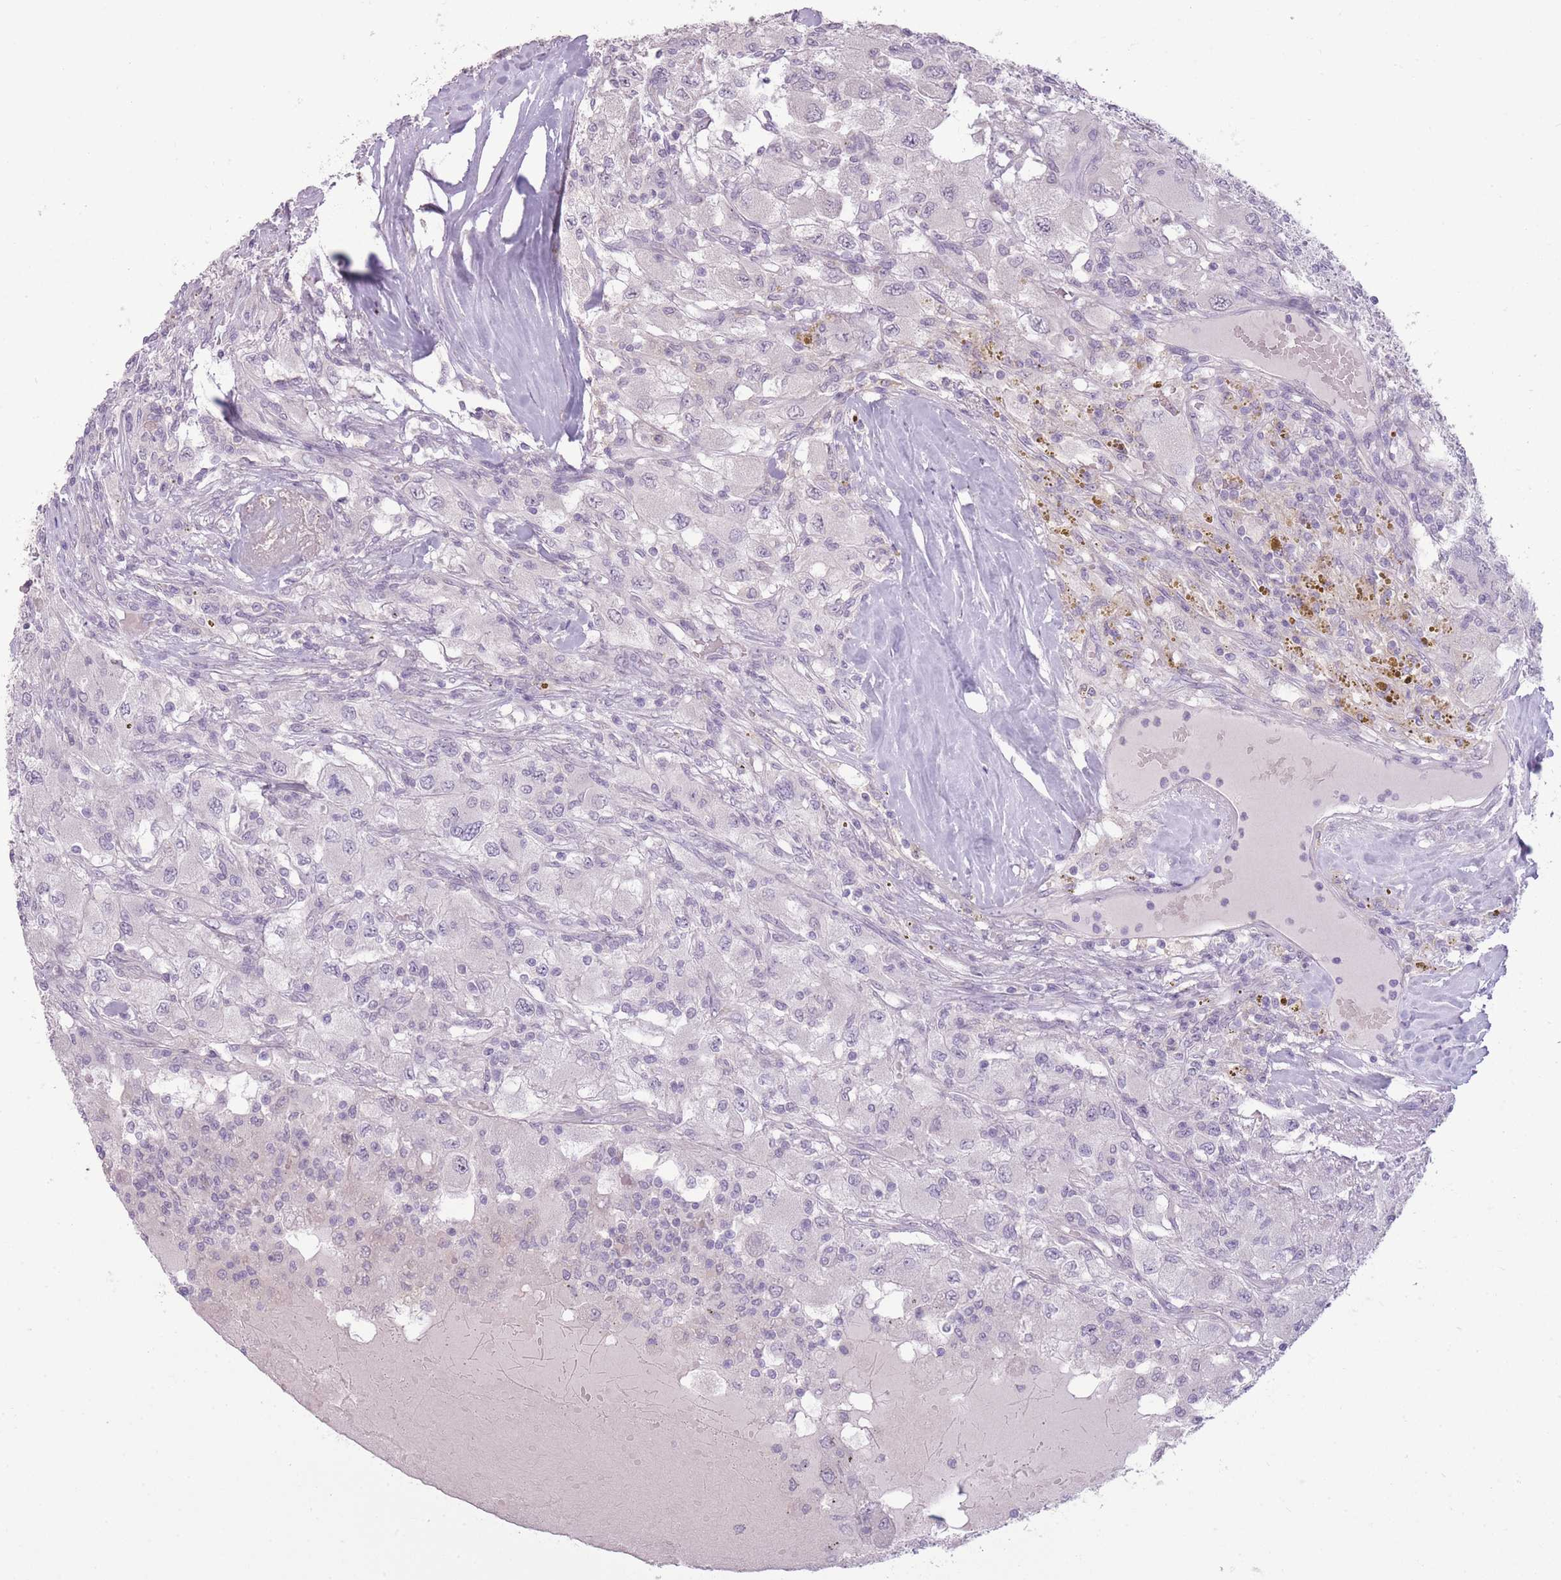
{"staining": {"intensity": "negative", "quantity": "none", "location": "none"}, "tissue": "renal cancer", "cell_type": "Tumor cells", "image_type": "cancer", "snomed": [{"axis": "morphology", "description": "Adenocarcinoma, NOS"}, {"axis": "topography", "description": "Kidney"}], "caption": "Immunohistochemical staining of renal adenocarcinoma exhibits no significant staining in tumor cells.", "gene": "ZBTB24", "patient": {"sex": "female", "age": 67}}